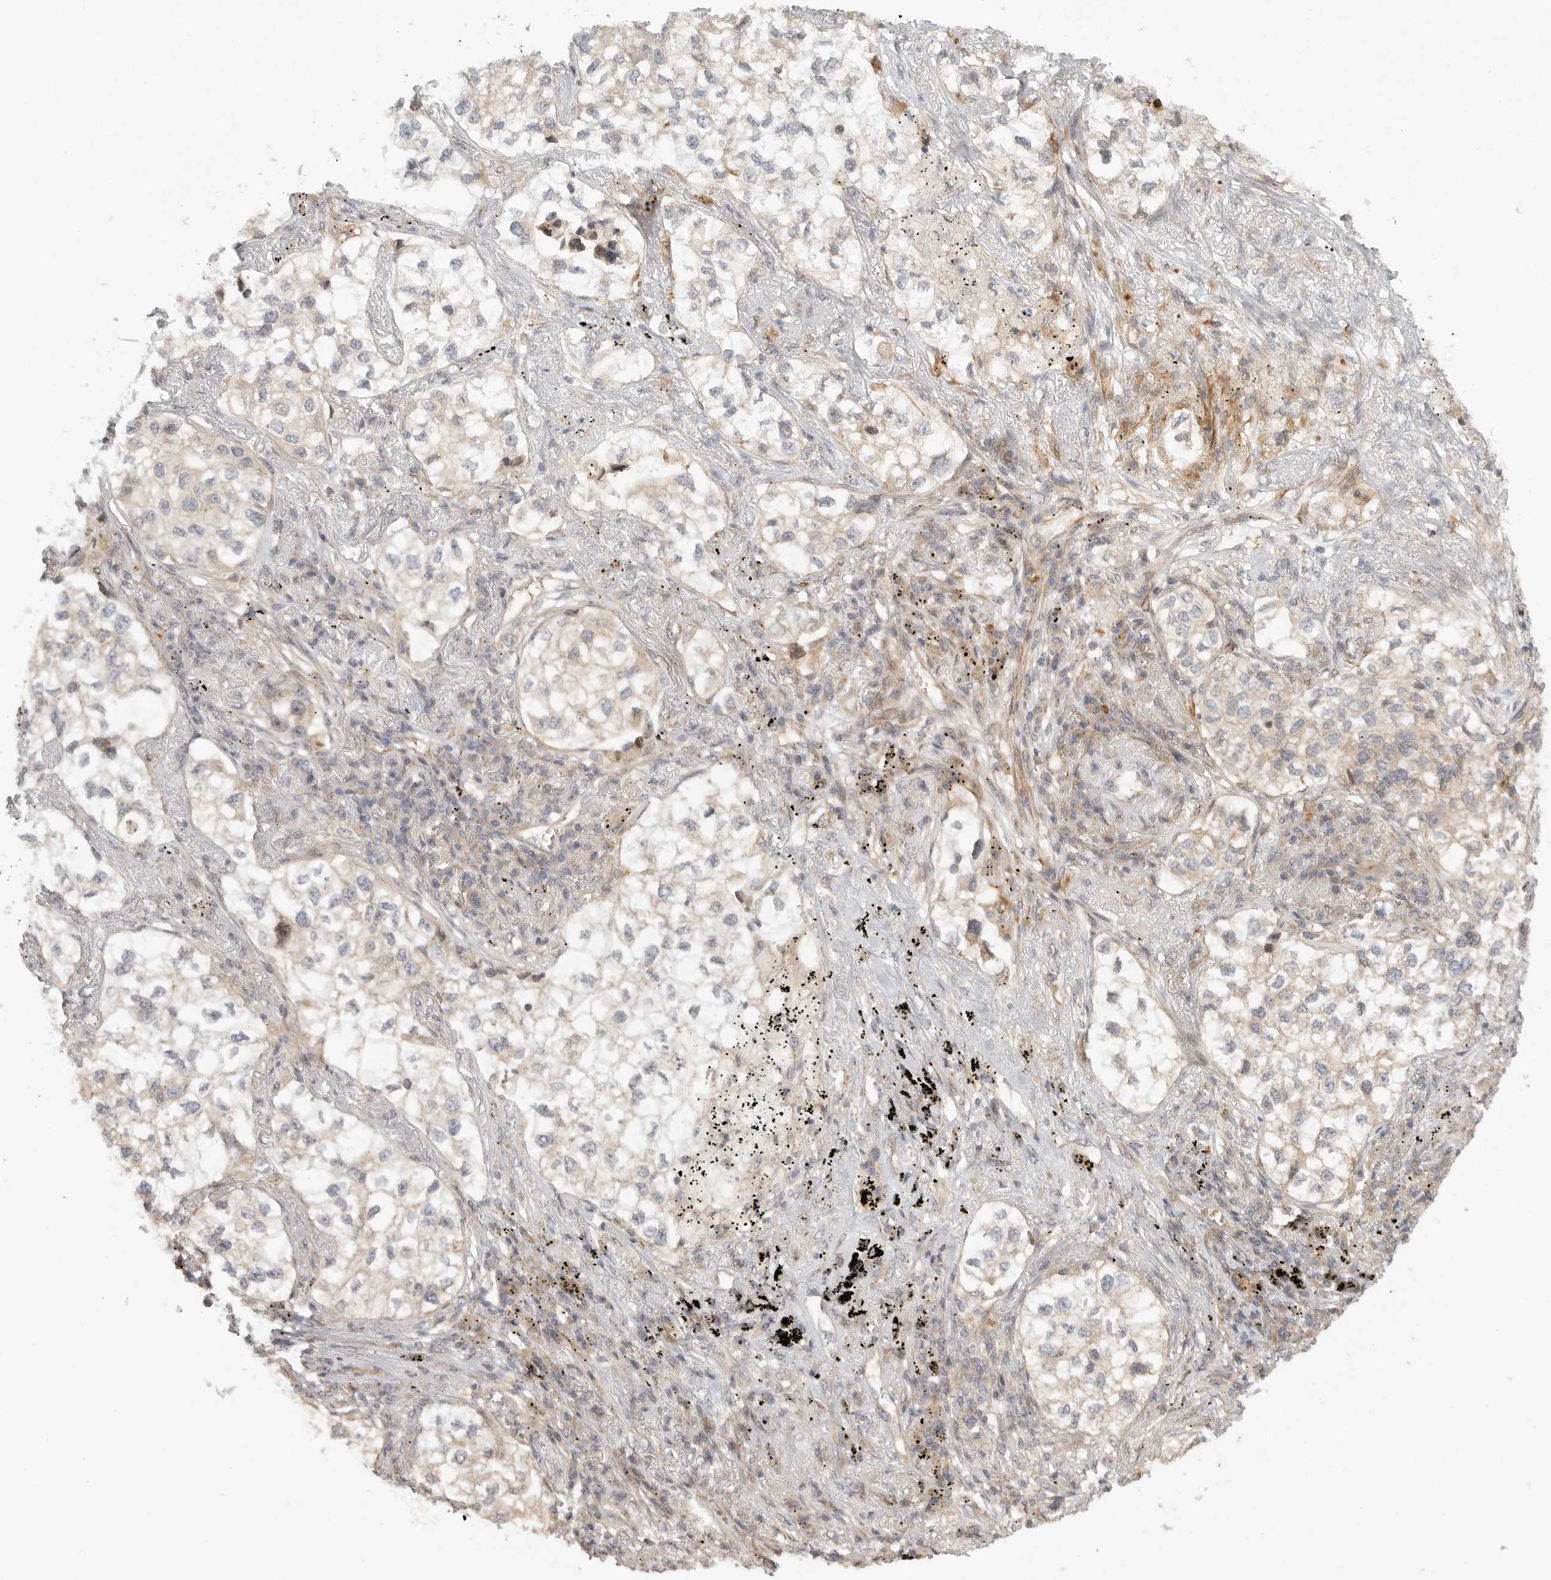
{"staining": {"intensity": "negative", "quantity": "none", "location": "none"}, "tissue": "lung cancer", "cell_type": "Tumor cells", "image_type": "cancer", "snomed": [{"axis": "morphology", "description": "Adenocarcinoma, NOS"}, {"axis": "topography", "description": "Lung"}], "caption": "The immunohistochemistry (IHC) histopathology image has no significant staining in tumor cells of lung cancer (adenocarcinoma) tissue.", "gene": "CCPG1", "patient": {"sex": "male", "age": 63}}